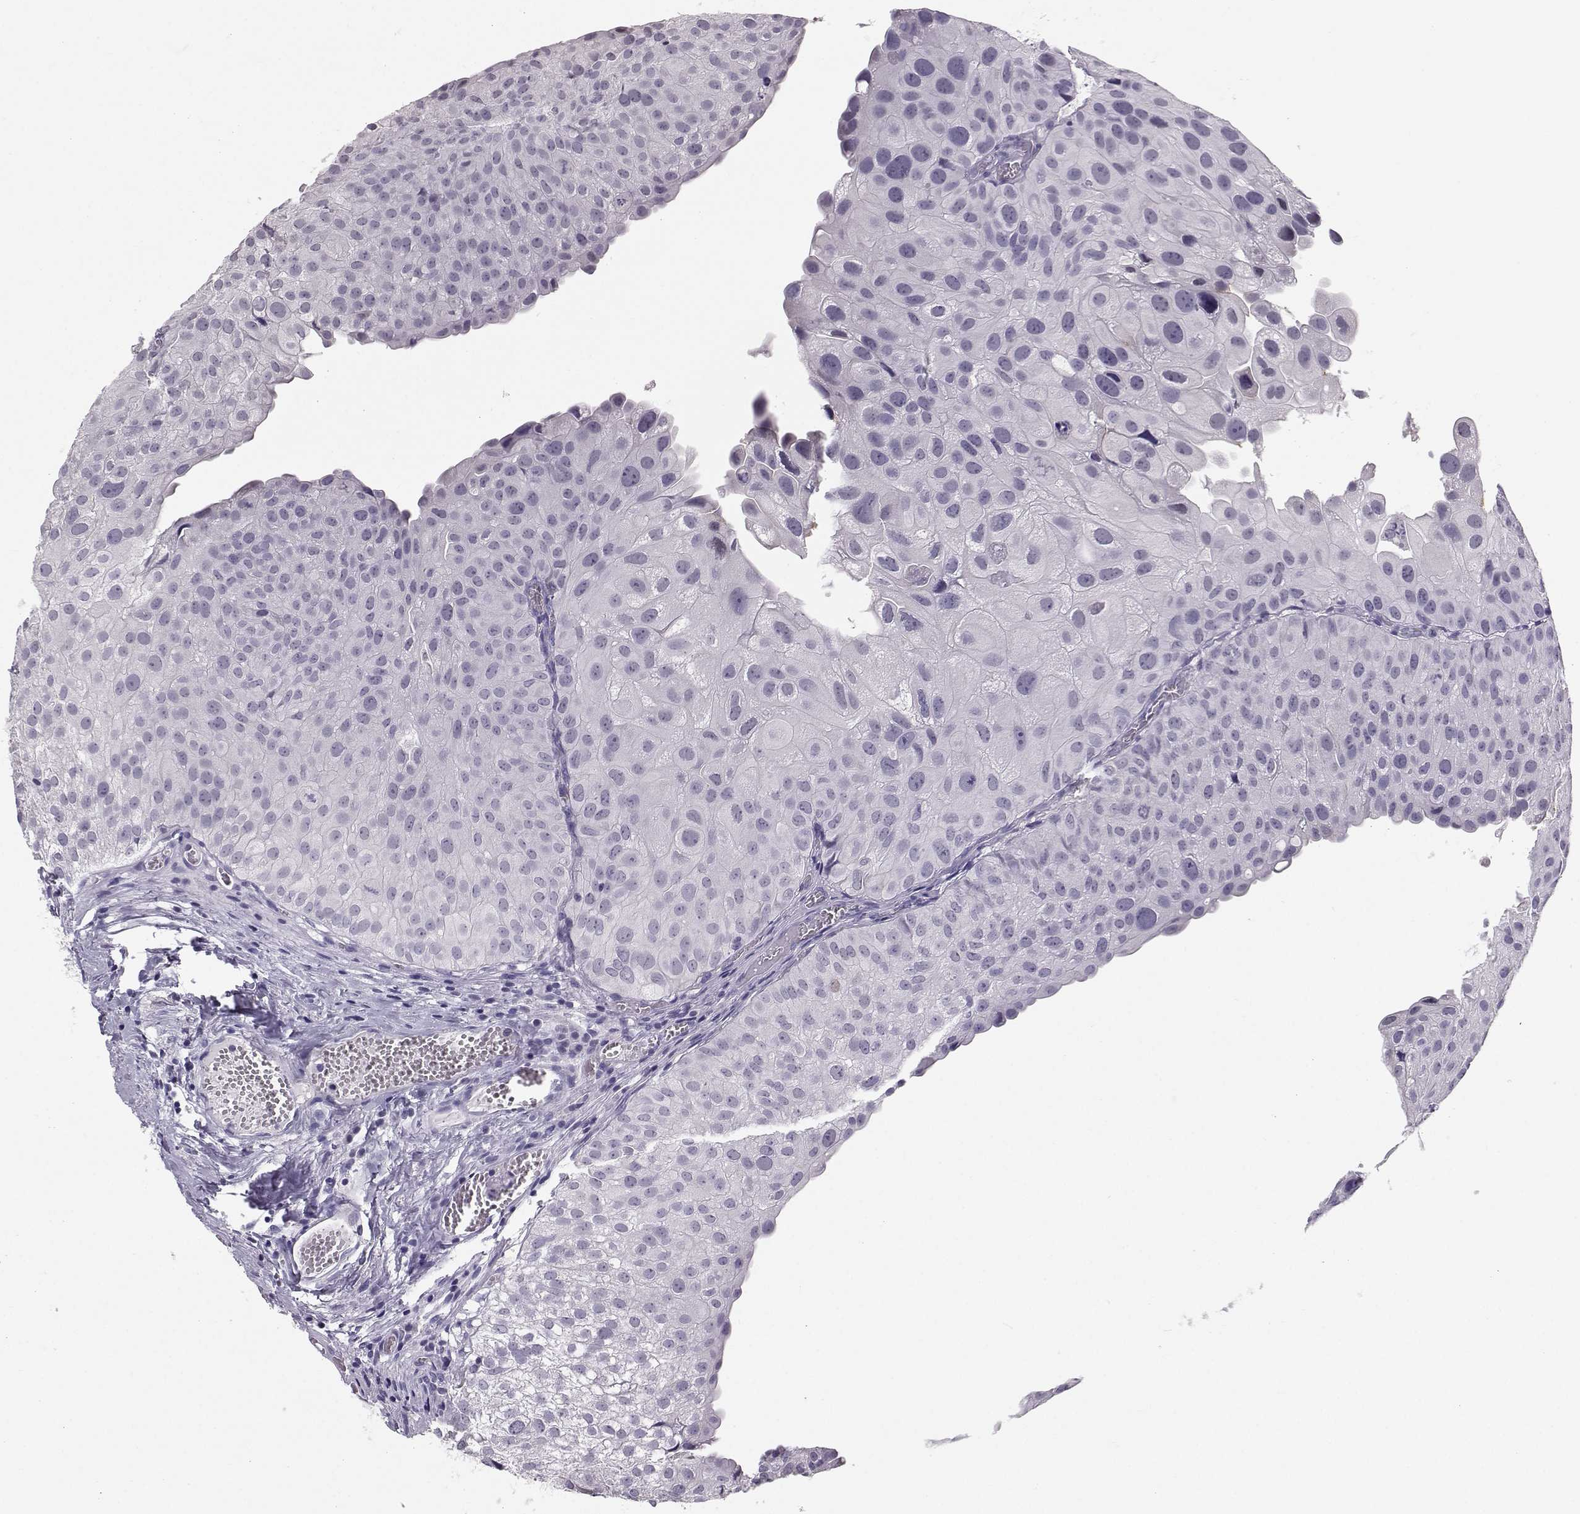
{"staining": {"intensity": "negative", "quantity": "none", "location": "none"}, "tissue": "urothelial cancer", "cell_type": "Tumor cells", "image_type": "cancer", "snomed": [{"axis": "morphology", "description": "Urothelial carcinoma, Low grade"}, {"axis": "topography", "description": "Urinary bladder"}], "caption": "Tumor cells are negative for brown protein staining in urothelial carcinoma (low-grade).", "gene": "DNAAF1", "patient": {"sex": "female", "age": 78}}